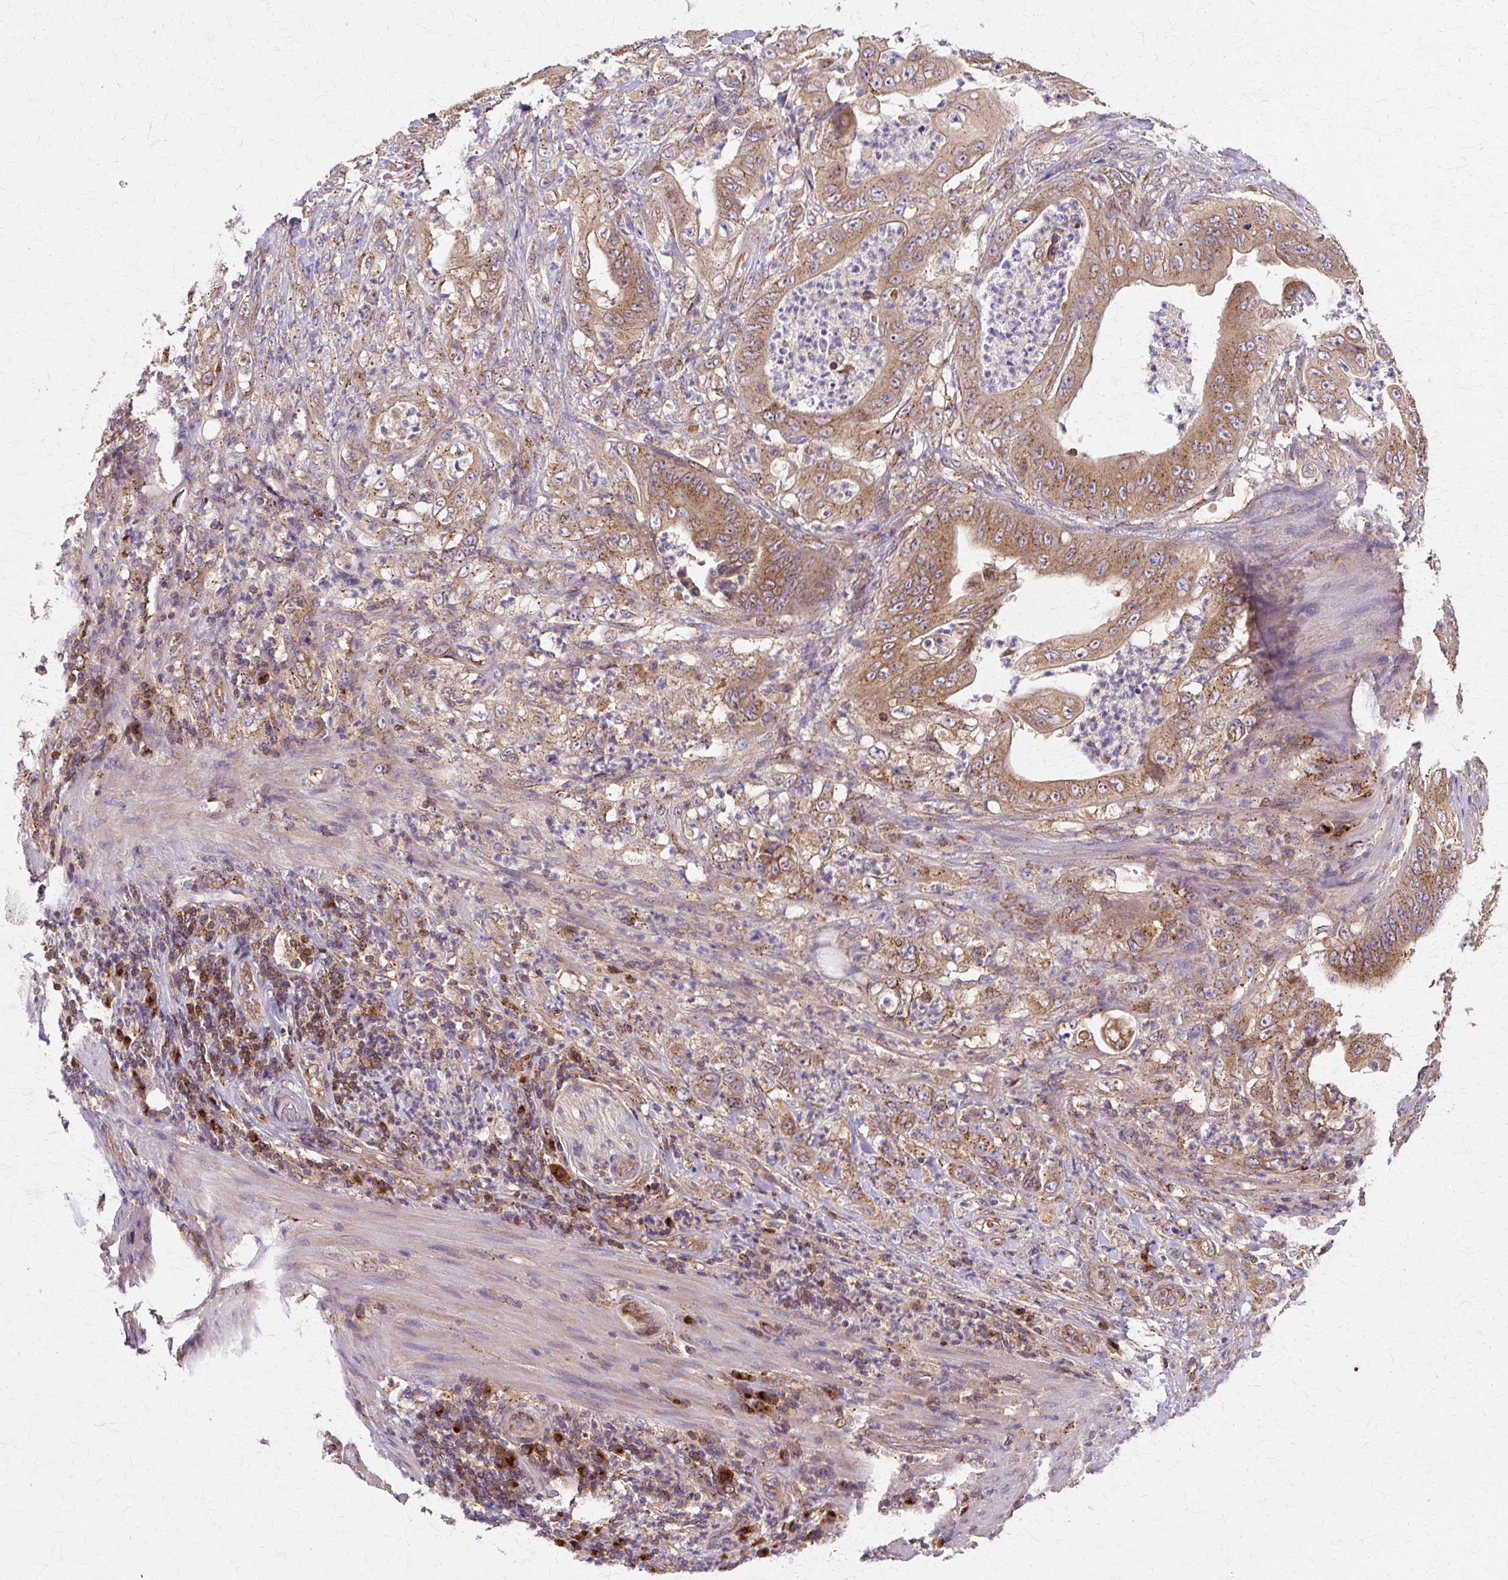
{"staining": {"intensity": "strong", "quantity": ">75%", "location": "cytoplasmic/membranous"}, "tissue": "stomach cancer", "cell_type": "Tumor cells", "image_type": "cancer", "snomed": [{"axis": "morphology", "description": "Adenocarcinoma, NOS"}, {"axis": "topography", "description": "Stomach"}], "caption": "An immunohistochemistry image of neoplastic tissue is shown. Protein staining in brown highlights strong cytoplasmic/membranous positivity in stomach cancer (adenocarcinoma) within tumor cells. Using DAB (3,3'-diaminobenzidine) (brown) and hematoxylin (blue) stains, captured at high magnification using brightfield microscopy.", "gene": "COPB1", "patient": {"sex": "female", "age": 73}}